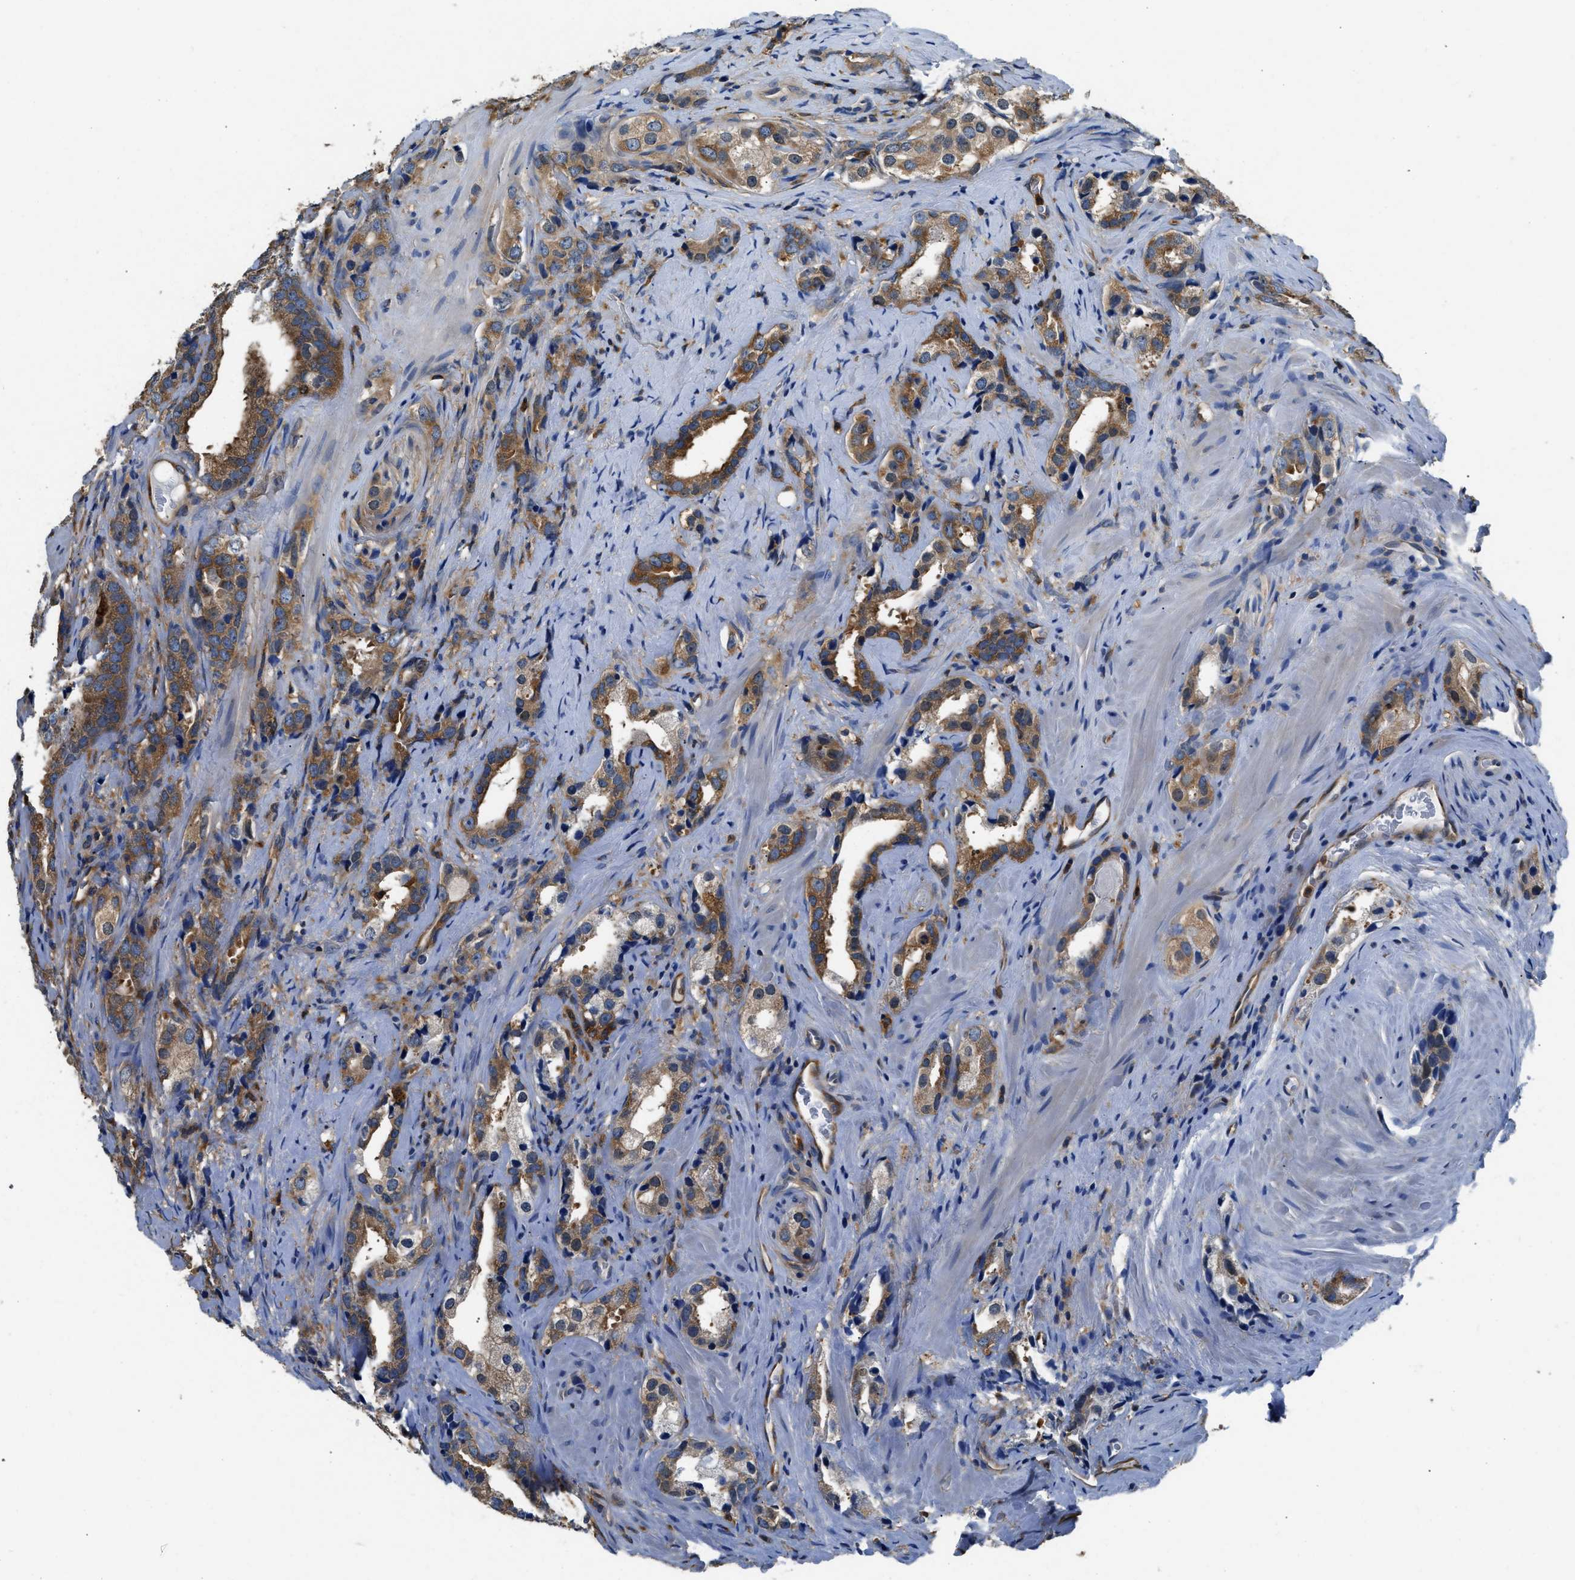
{"staining": {"intensity": "moderate", "quantity": ">75%", "location": "cytoplasmic/membranous"}, "tissue": "prostate cancer", "cell_type": "Tumor cells", "image_type": "cancer", "snomed": [{"axis": "morphology", "description": "Adenocarcinoma, High grade"}, {"axis": "topography", "description": "Prostate"}], "caption": "Protein expression analysis of human prostate cancer reveals moderate cytoplasmic/membranous staining in about >75% of tumor cells.", "gene": "PKM", "patient": {"sex": "male", "age": 63}}